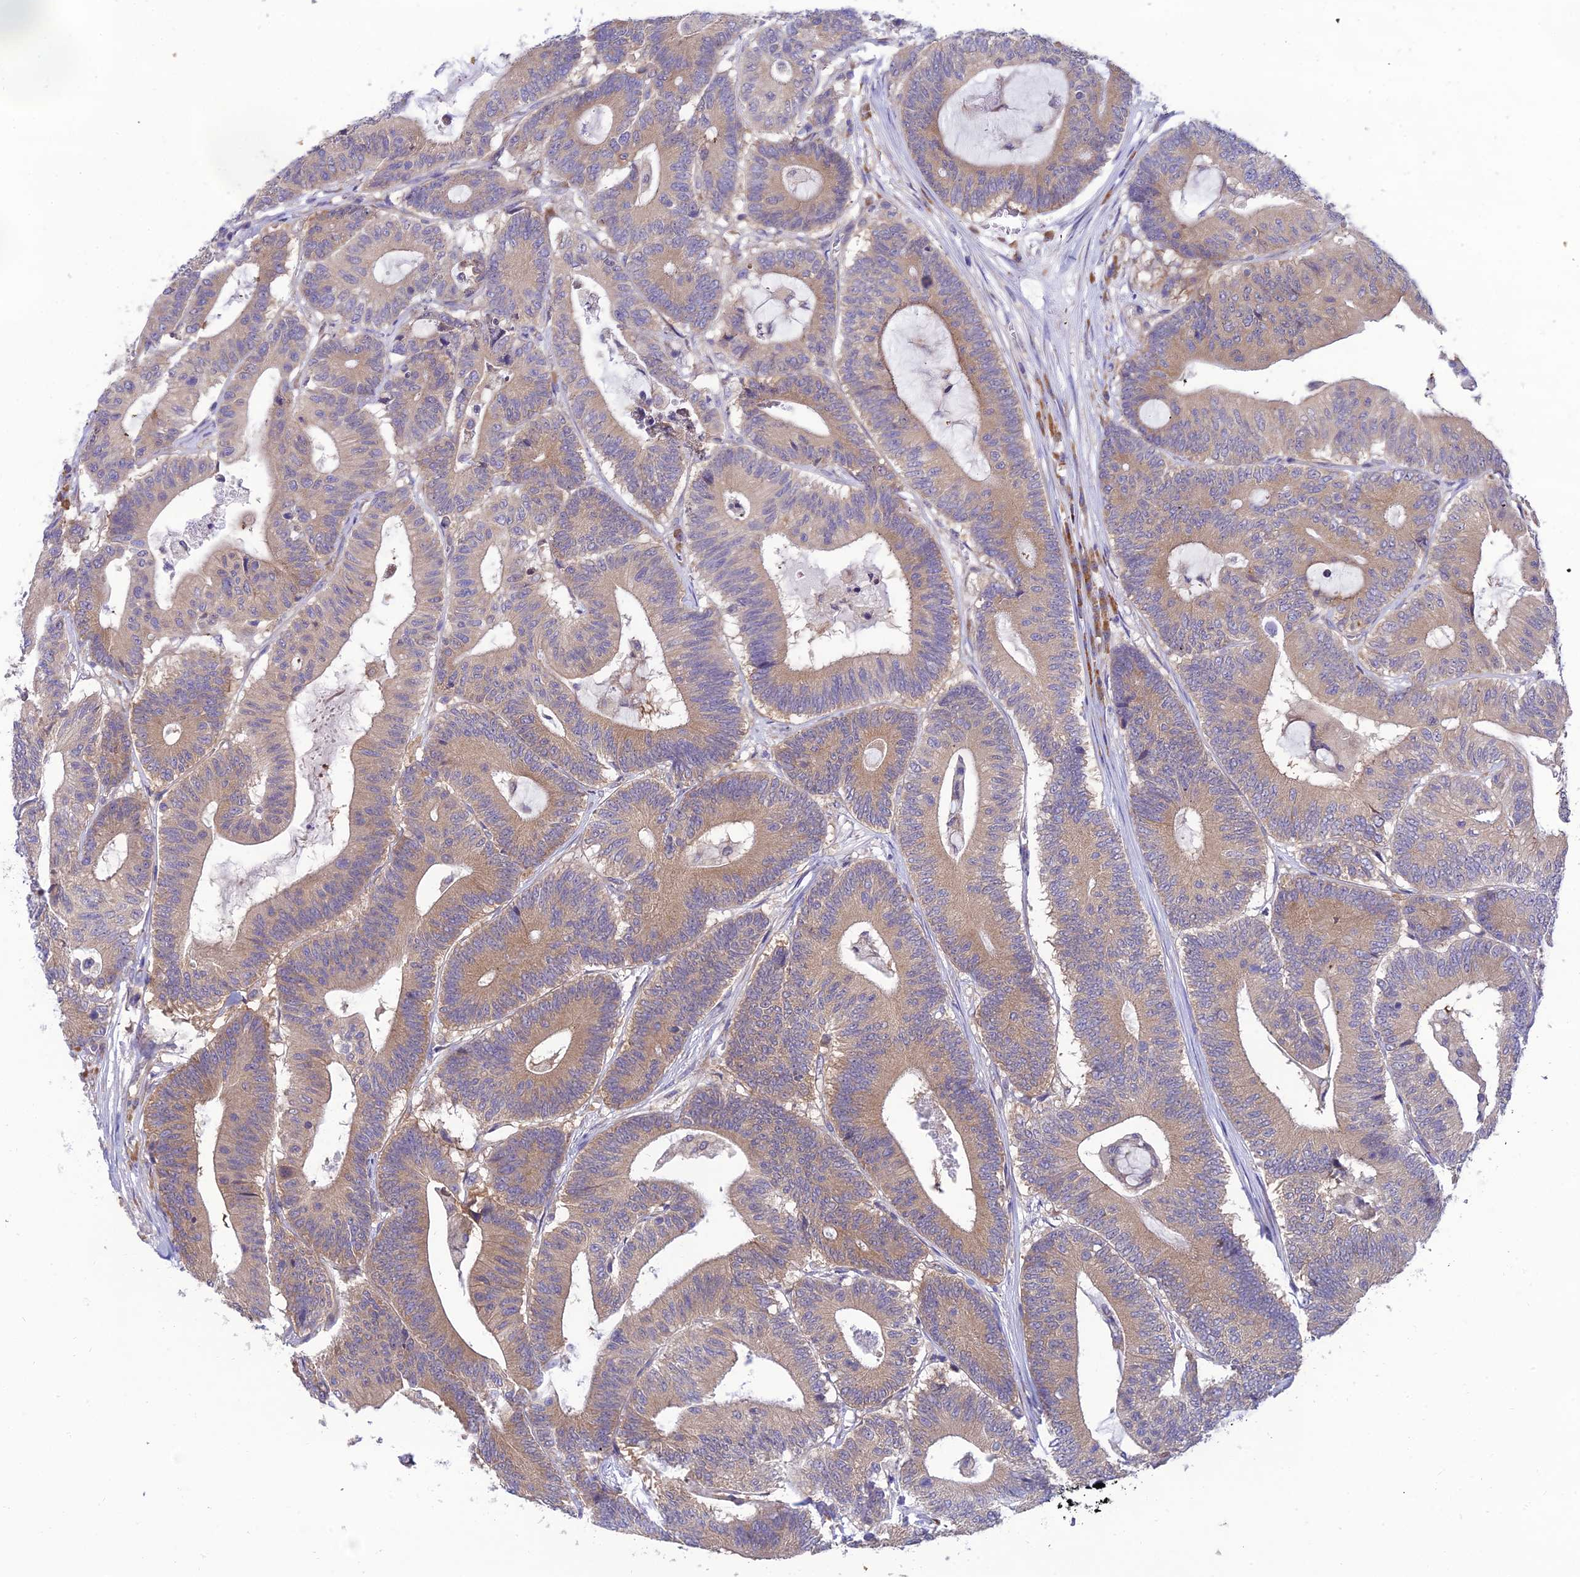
{"staining": {"intensity": "weak", "quantity": ">75%", "location": "cytoplasmic/membranous"}, "tissue": "colorectal cancer", "cell_type": "Tumor cells", "image_type": "cancer", "snomed": [{"axis": "morphology", "description": "Adenocarcinoma, NOS"}, {"axis": "topography", "description": "Colon"}], "caption": "This photomicrograph shows IHC staining of colorectal cancer, with low weak cytoplasmic/membranous expression in about >75% of tumor cells.", "gene": "CLCN7", "patient": {"sex": "female", "age": 84}}